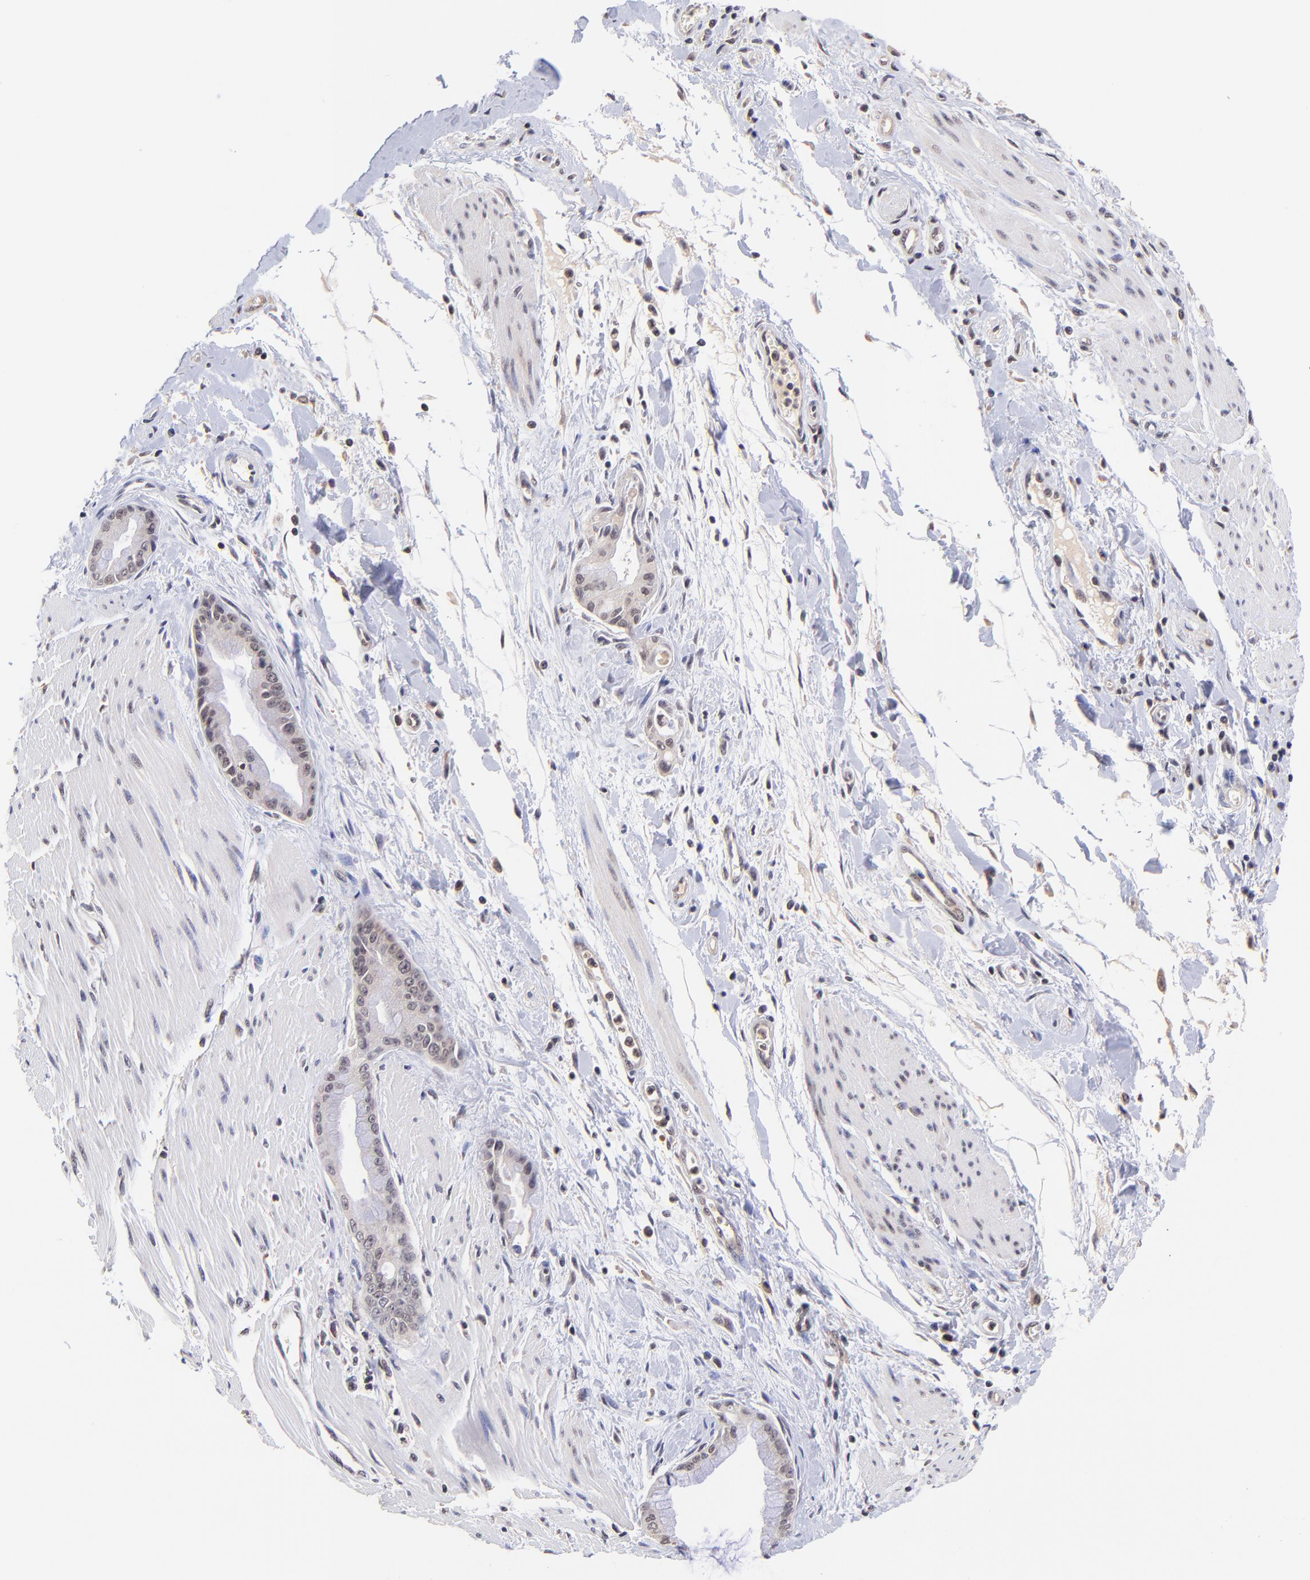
{"staining": {"intensity": "weak", "quantity": "25%-75%", "location": "nuclear"}, "tissue": "pancreatic cancer", "cell_type": "Tumor cells", "image_type": "cancer", "snomed": [{"axis": "morphology", "description": "Adenocarcinoma, NOS"}, {"axis": "topography", "description": "Pancreas"}], "caption": "A brown stain labels weak nuclear expression of a protein in adenocarcinoma (pancreatic) tumor cells.", "gene": "WDR25", "patient": {"sex": "male", "age": 59}}